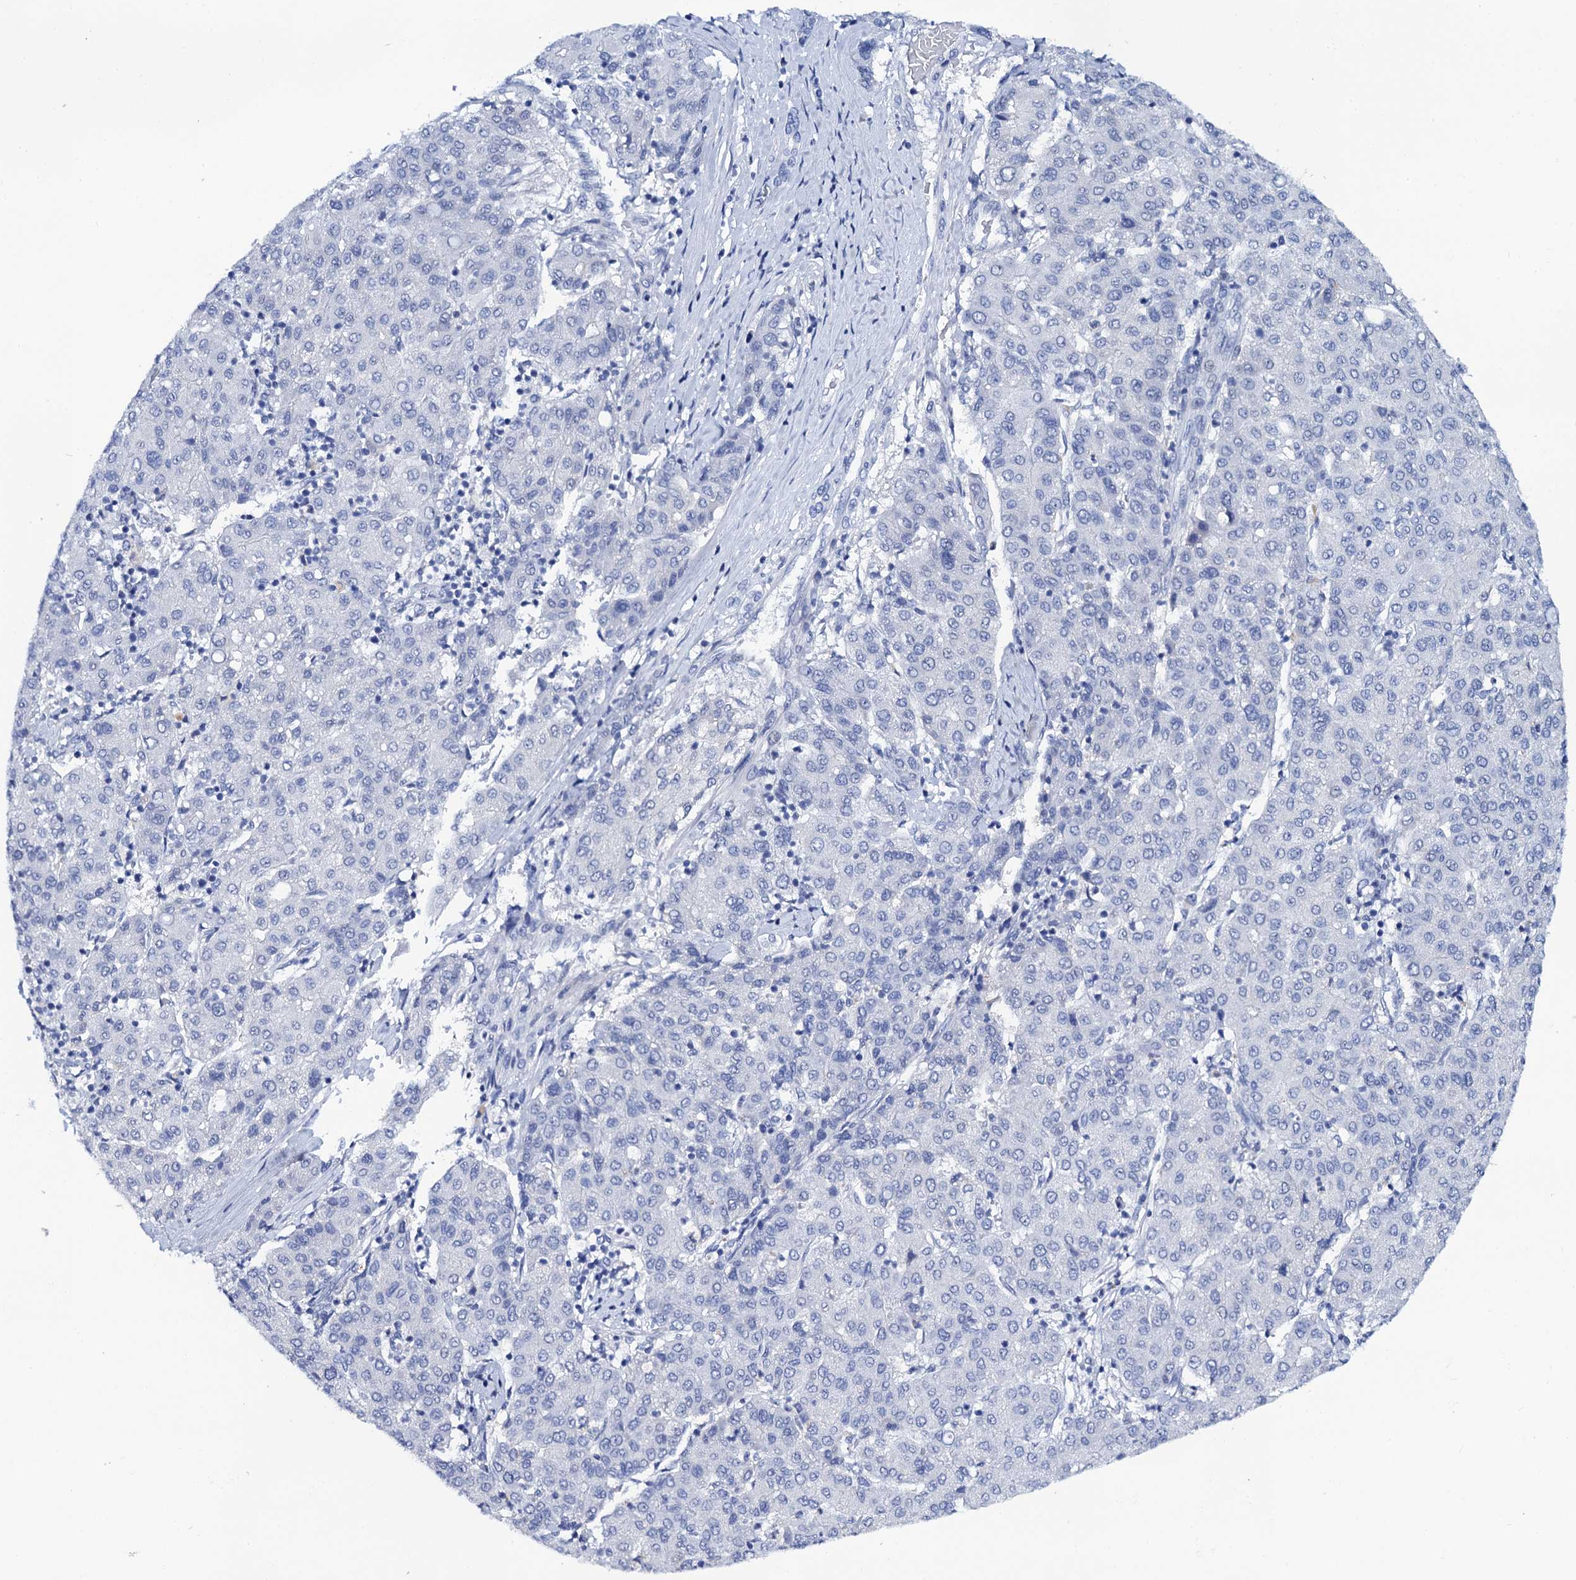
{"staining": {"intensity": "negative", "quantity": "none", "location": "none"}, "tissue": "liver cancer", "cell_type": "Tumor cells", "image_type": "cancer", "snomed": [{"axis": "morphology", "description": "Carcinoma, Hepatocellular, NOS"}, {"axis": "topography", "description": "Liver"}], "caption": "Tumor cells are negative for brown protein staining in liver cancer.", "gene": "LYPD3", "patient": {"sex": "male", "age": 65}}